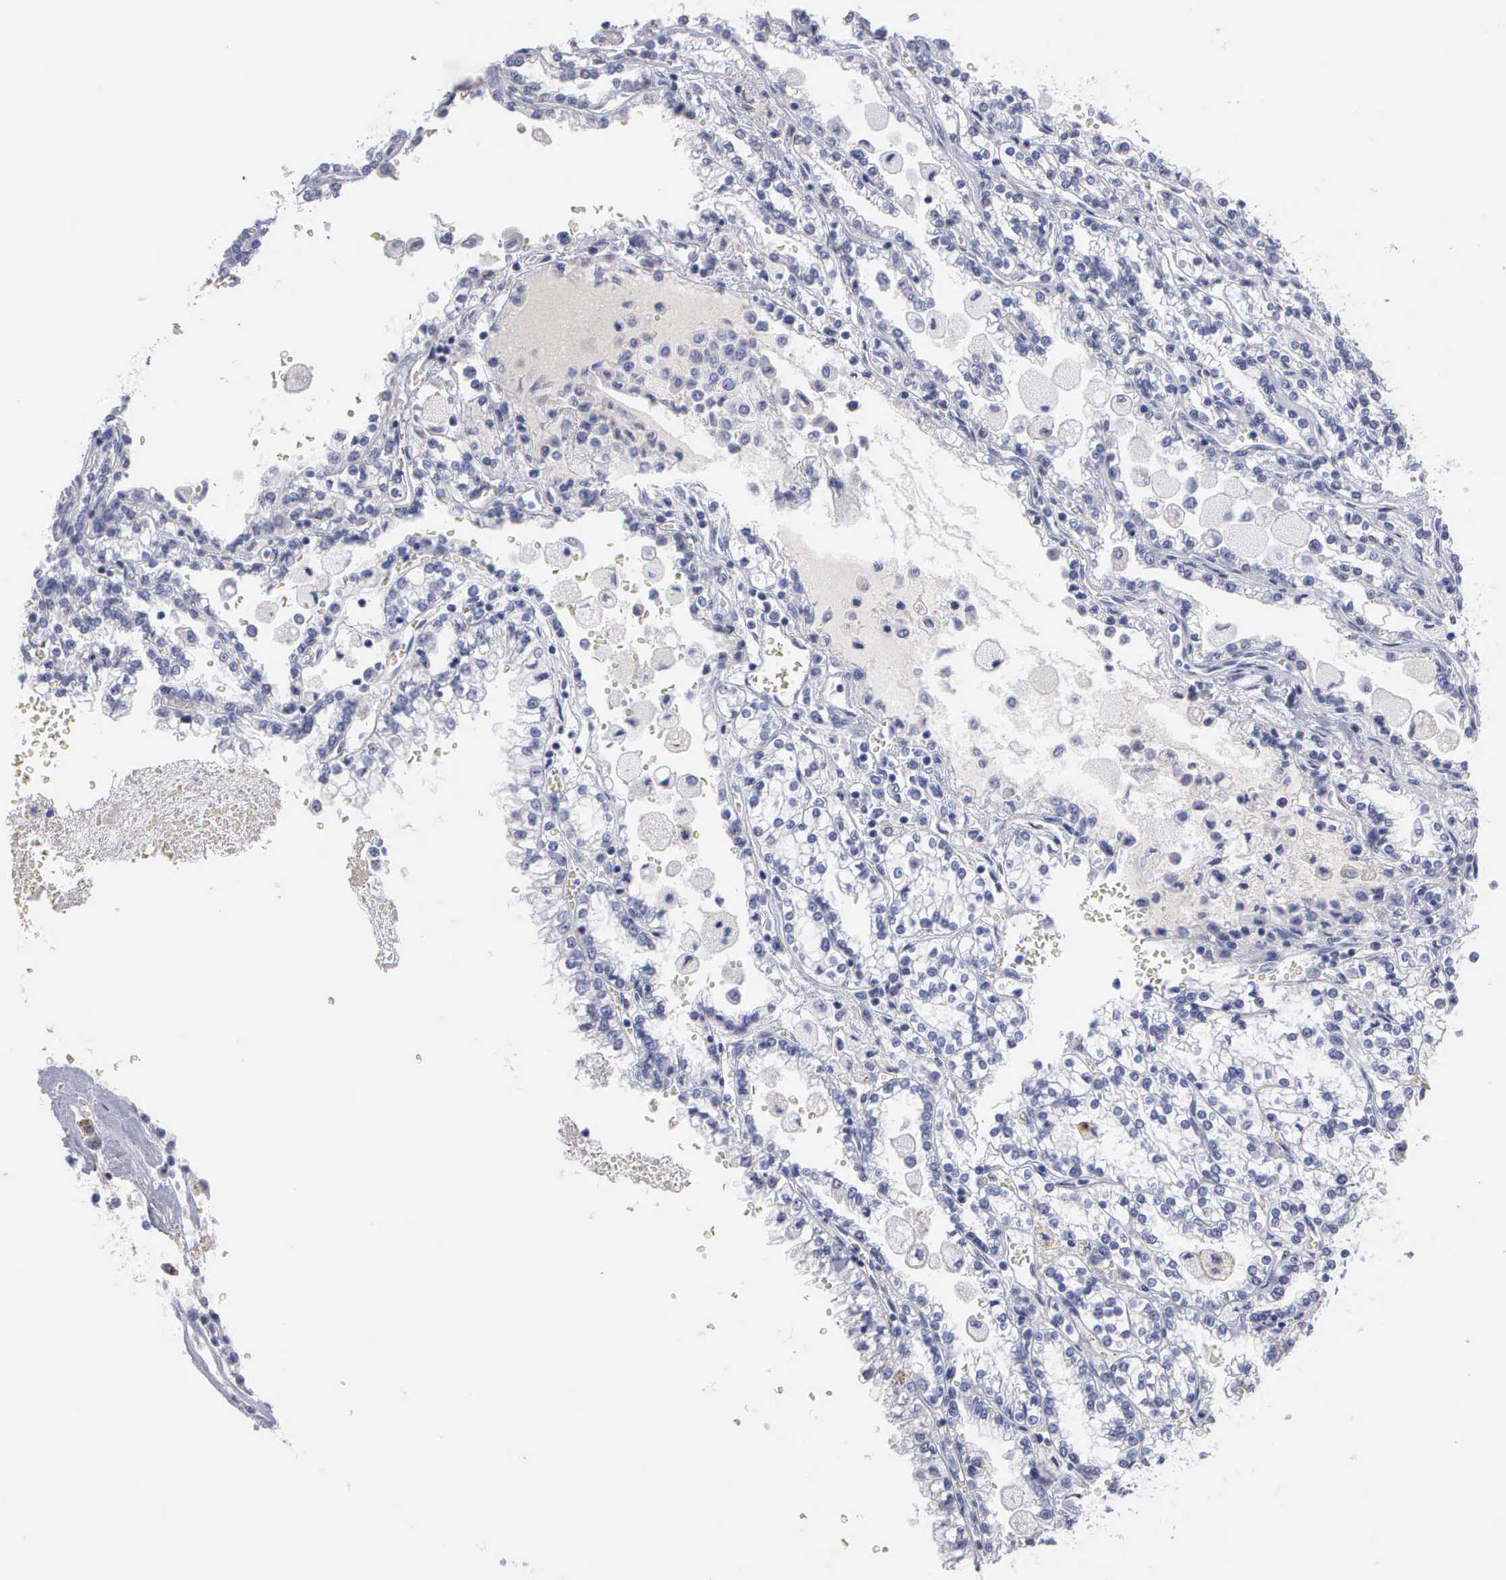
{"staining": {"intensity": "weak", "quantity": "<25%", "location": "cytoplasmic/membranous"}, "tissue": "renal cancer", "cell_type": "Tumor cells", "image_type": "cancer", "snomed": [{"axis": "morphology", "description": "Adenocarcinoma, NOS"}, {"axis": "topography", "description": "Kidney"}], "caption": "Tumor cells show no significant protein expression in renal adenocarcinoma.", "gene": "CYP19A1", "patient": {"sex": "female", "age": 56}}